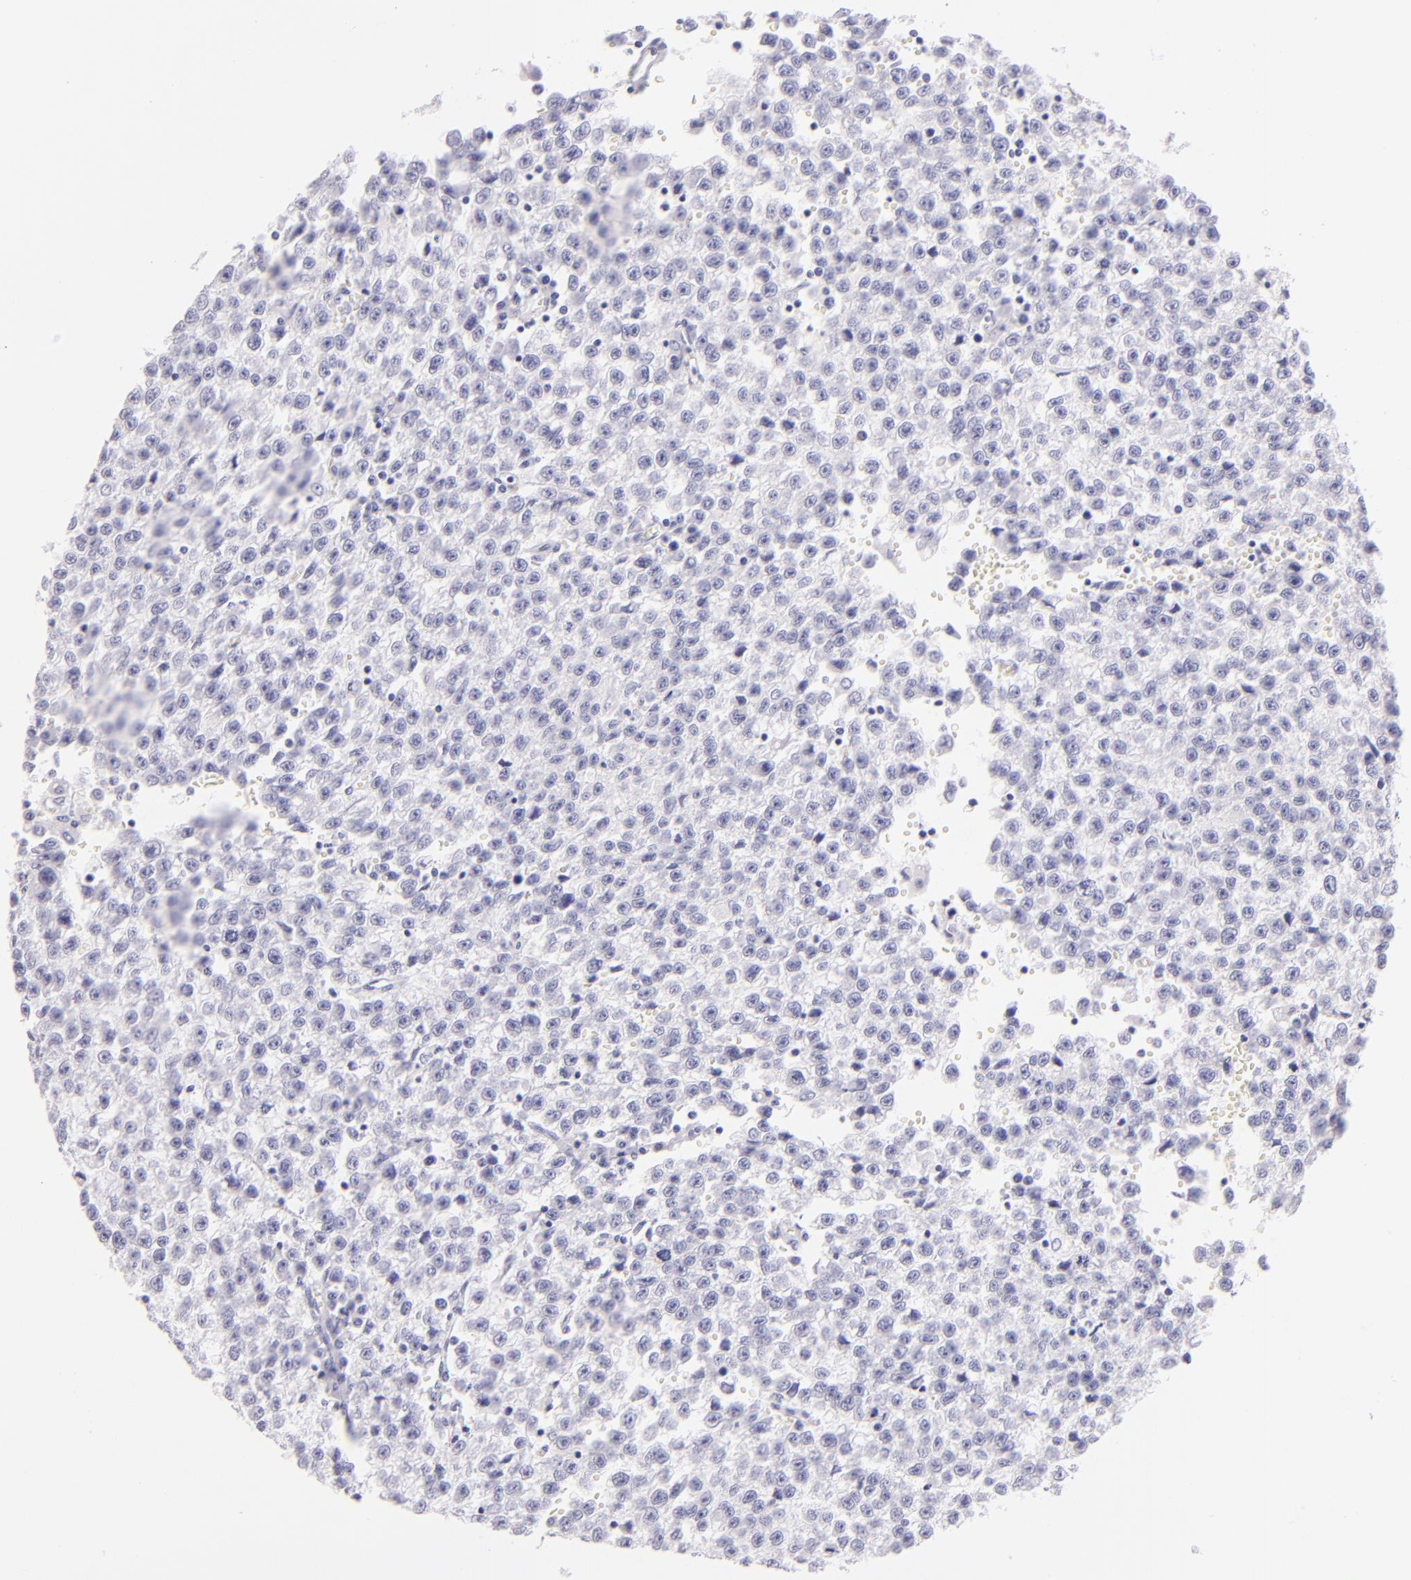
{"staining": {"intensity": "negative", "quantity": "none", "location": "none"}, "tissue": "testis cancer", "cell_type": "Tumor cells", "image_type": "cancer", "snomed": [{"axis": "morphology", "description": "Seminoma, NOS"}, {"axis": "topography", "description": "Testis"}], "caption": "Immunohistochemistry (IHC) of testis cancer displays no expression in tumor cells. (DAB (3,3'-diaminobenzidine) immunohistochemistry (IHC) with hematoxylin counter stain).", "gene": "SDC1", "patient": {"sex": "male", "age": 35}}